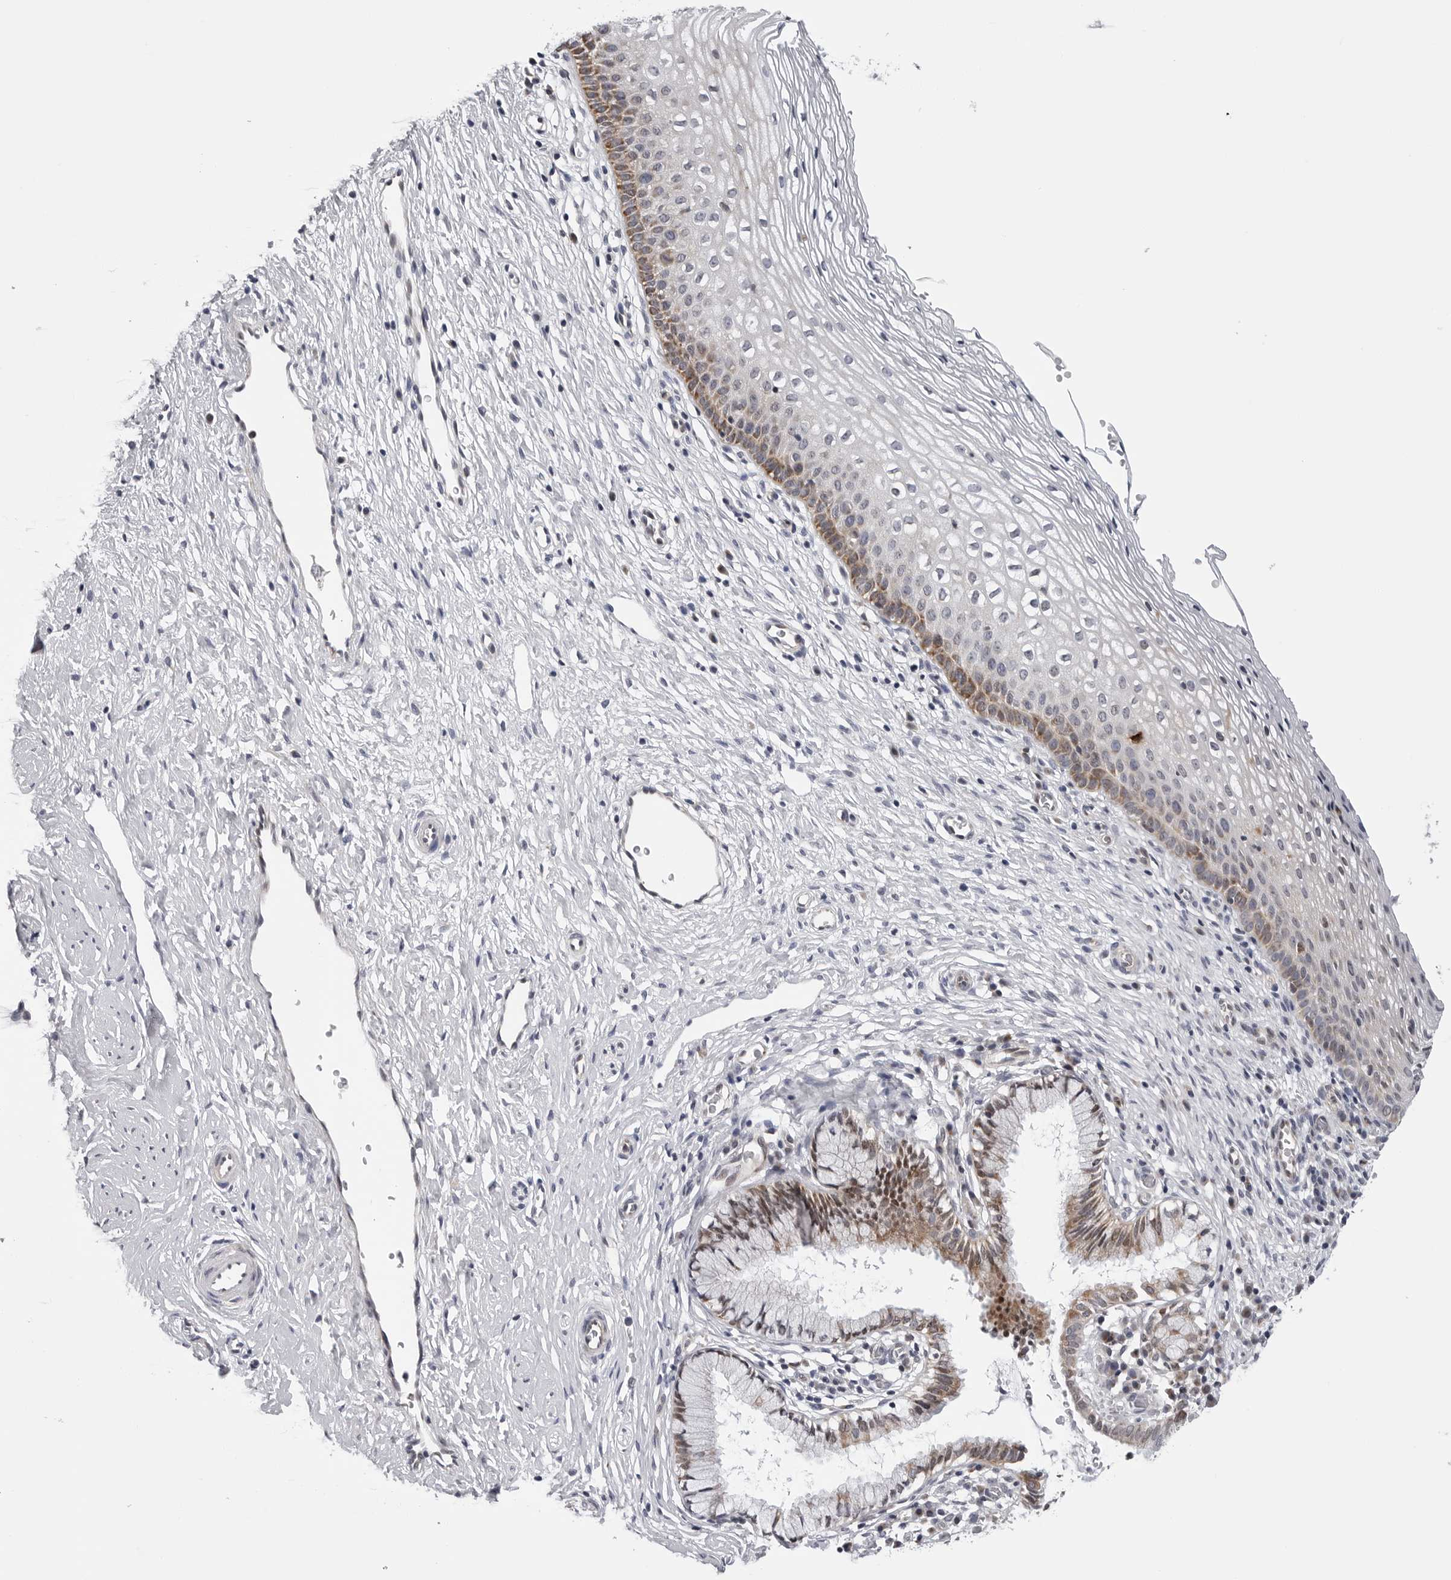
{"staining": {"intensity": "negative", "quantity": "none", "location": "none"}, "tissue": "cervix", "cell_type": "Glandular cells", "image_type": "normal", "snomed": [{"axis": "morphology", "description": "Normal tissue, NOS"}, {"axis": "topography", "description": "Cervix"}], "caption": "Cervix stained for a protein using IHC displays no expression glandular cells.", "gene": "CDK20", "patient": {"sex": "female", "age": 27}}